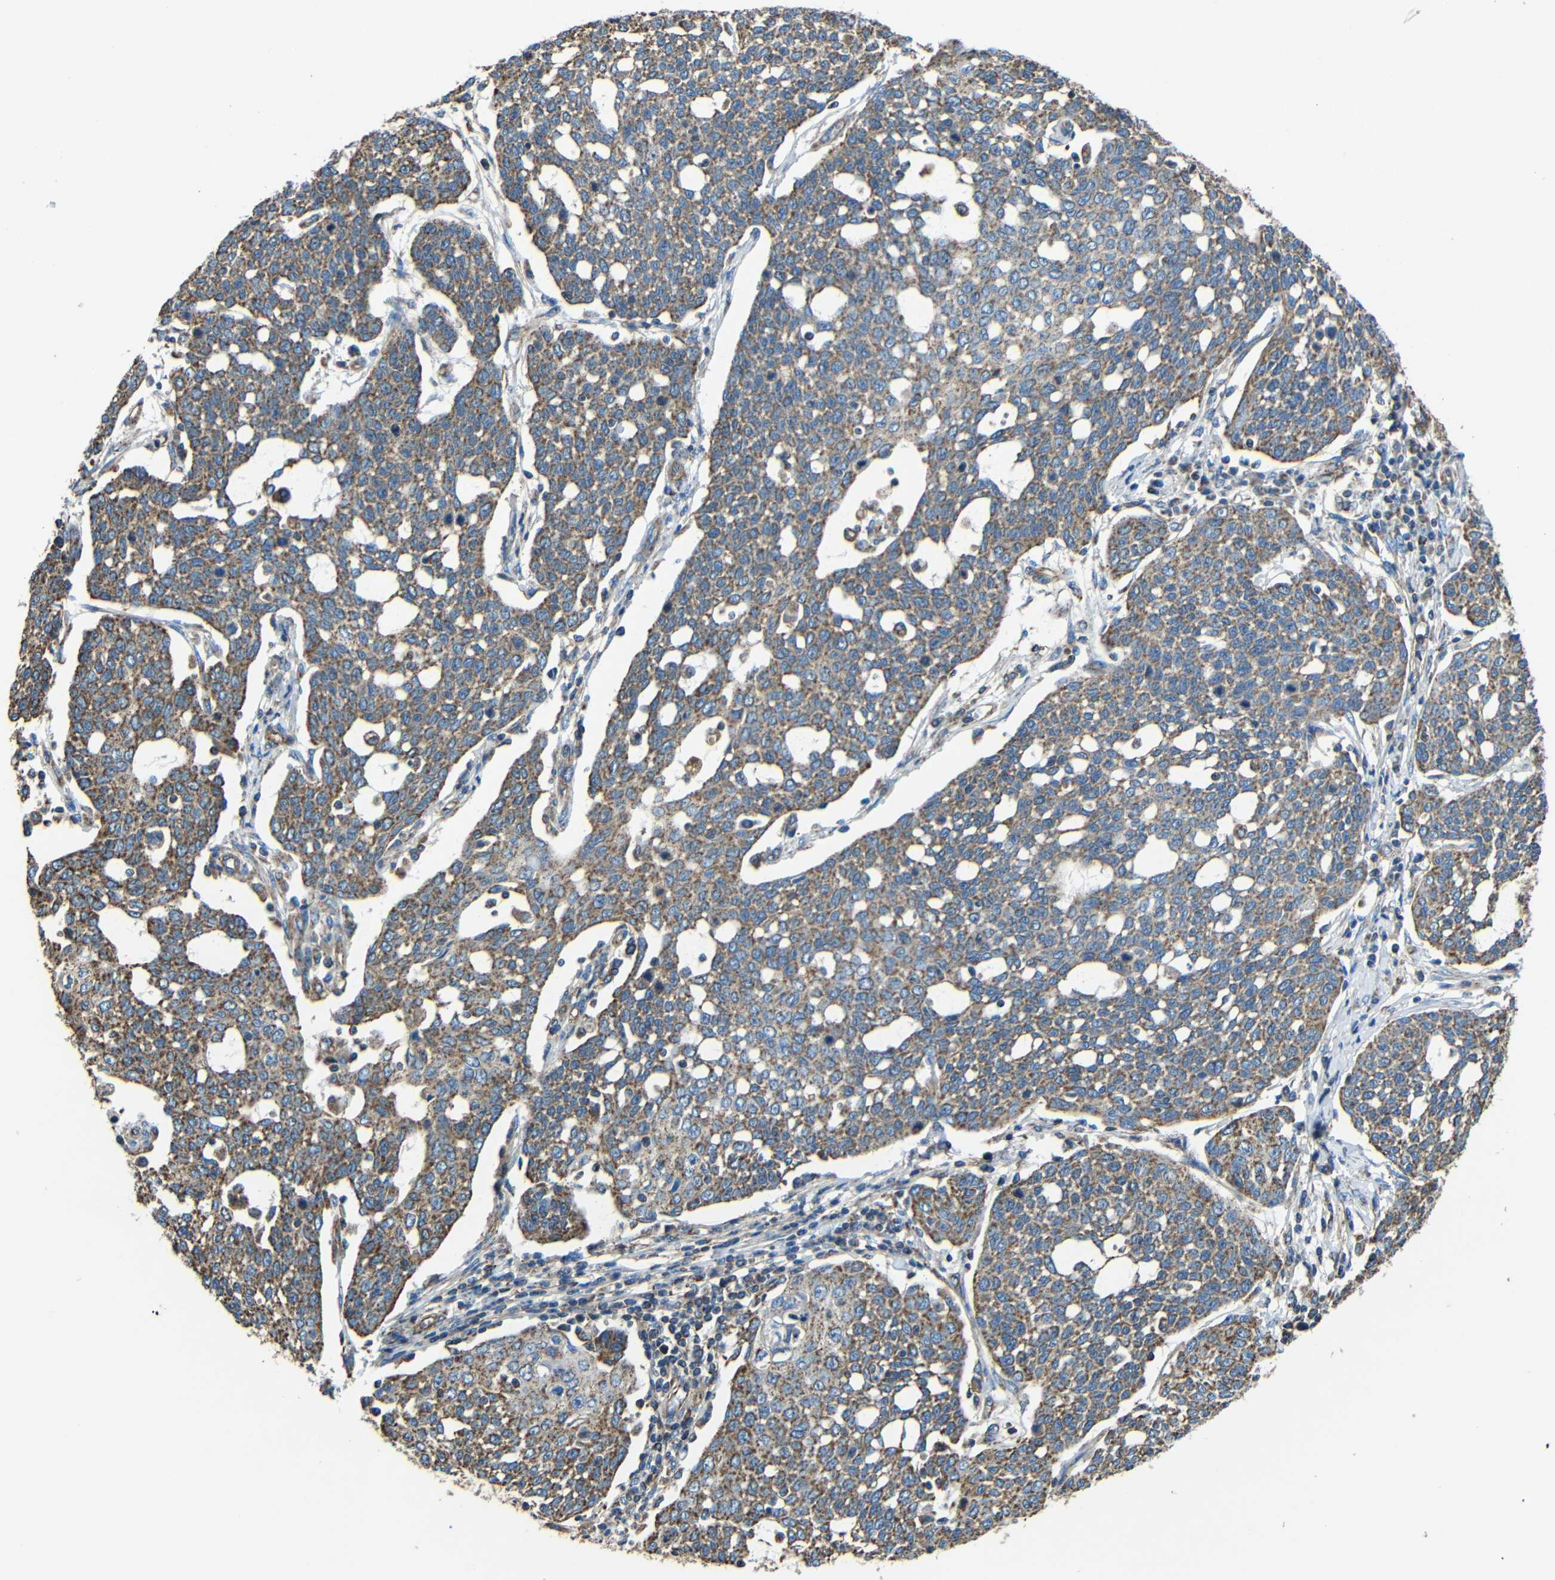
{"staining": {"intensity": "moderate", "quantity": ">75%", "location": "cytoplasmic/membranous"}, "tissue": "cervical cancer", "cell_type": "Tumor cells", "image_type": "cancer", "snomed": [{"axis": "morphology", "description": "Squamous cell carcinoma, NOS"}, {"axis": "topography", "description": "Cervix"}], "caption": "Immunohistochemical staining of cervical cancer (squamous cell carcinoma) exhibits moderate cytoplasmic/membranous protein expression in approximately >75% of tumor cells.", "gene": "INTS6L", "patient": {"sex": "female", "age": 34}}